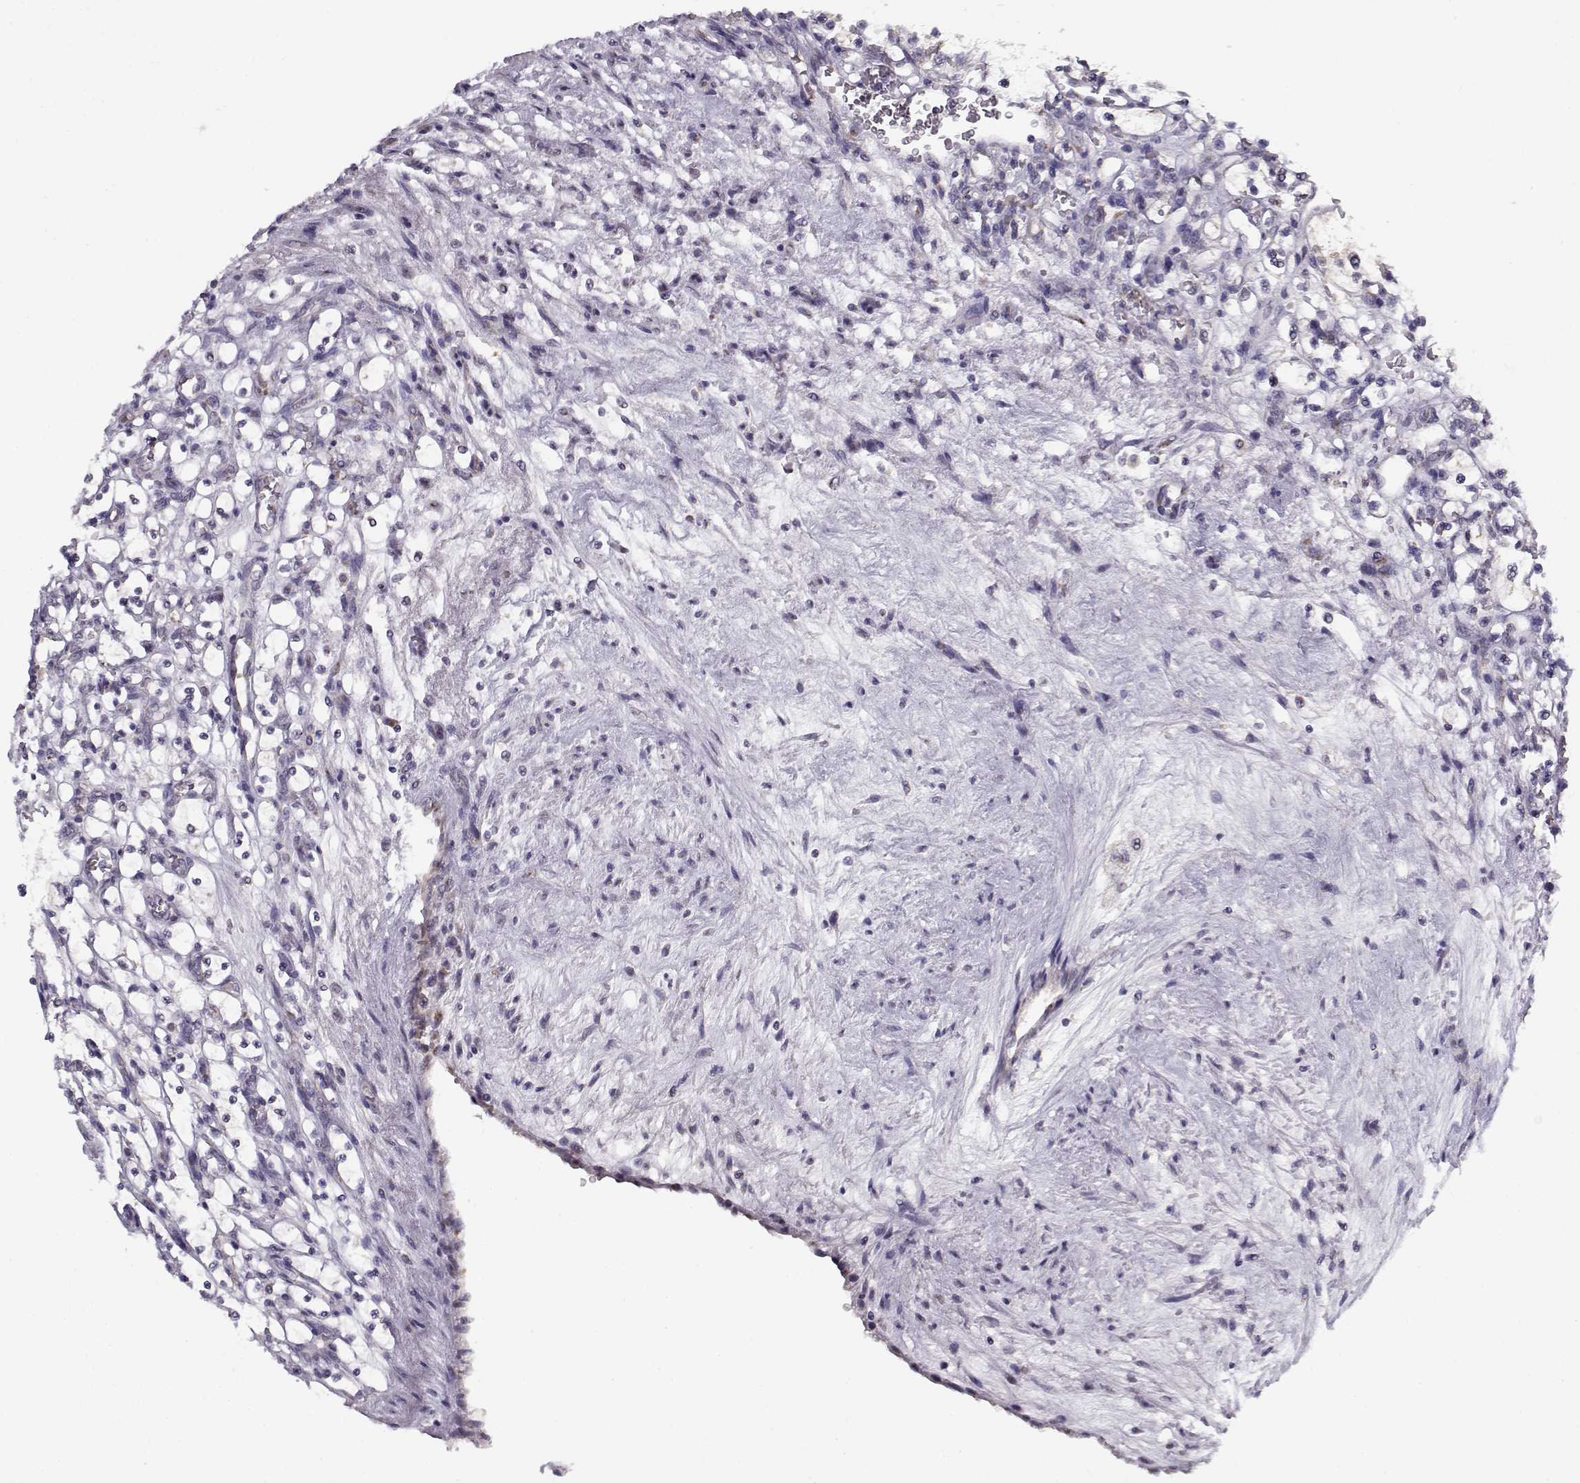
{"staining": {"intensity": "negative", "quantity": "none", "location": "none"}, "tissue": "renal cancer", "cell_type": "Tumor cells", "image_type": "cancer", "snomed": [{"axis": "morphology", "description": "Adenocarcinoma, NOS"}, {"axis": "topography", "description": "Kidney"}], "caption": "The image shows no significant positivity in tumor cells of renal cancer (adenocarcinoma).", "gene": "SLC4A5", "patient": {"sex": "female", "age": 69}}